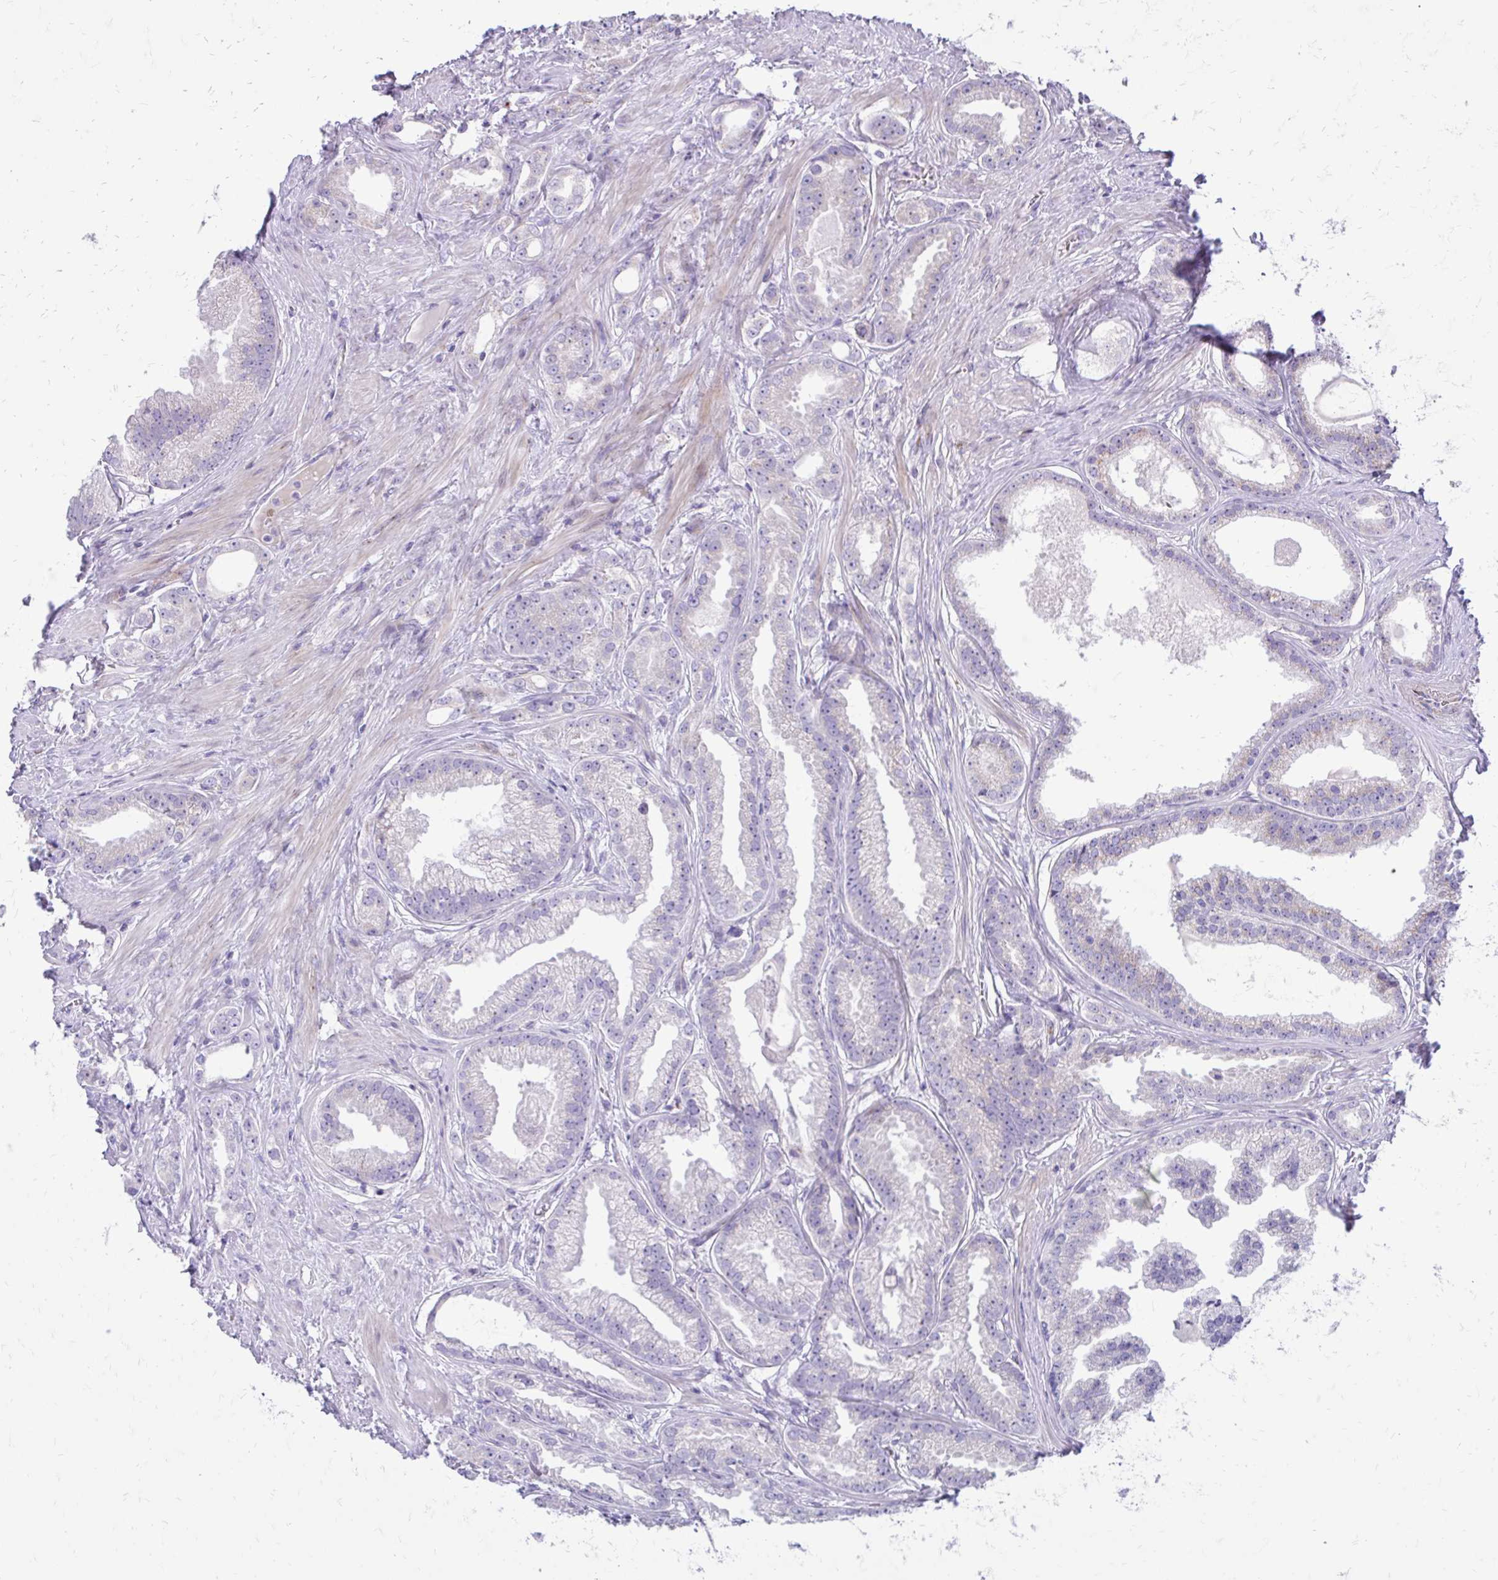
{"staining": {"intensity": "negative", "quantity": "none", "location": "none"}, "tissue": "prostate cancer", "cell_type": "Tumor cells", "image_type": "cancer", "snomed": [{"axis": "morphology", "description": "Adenocarcinoma, Low grade"}, {"axis": "topography", "description": "Prostate"}], "caption": "A high-resolution micrograph shows IHC staining of low-grade adenocarcinoma (prostate), which demonstrates no significant expression in tumor cells.", "gene": "FUNDC2", "patient": {"sex": "male", "age": 65}}